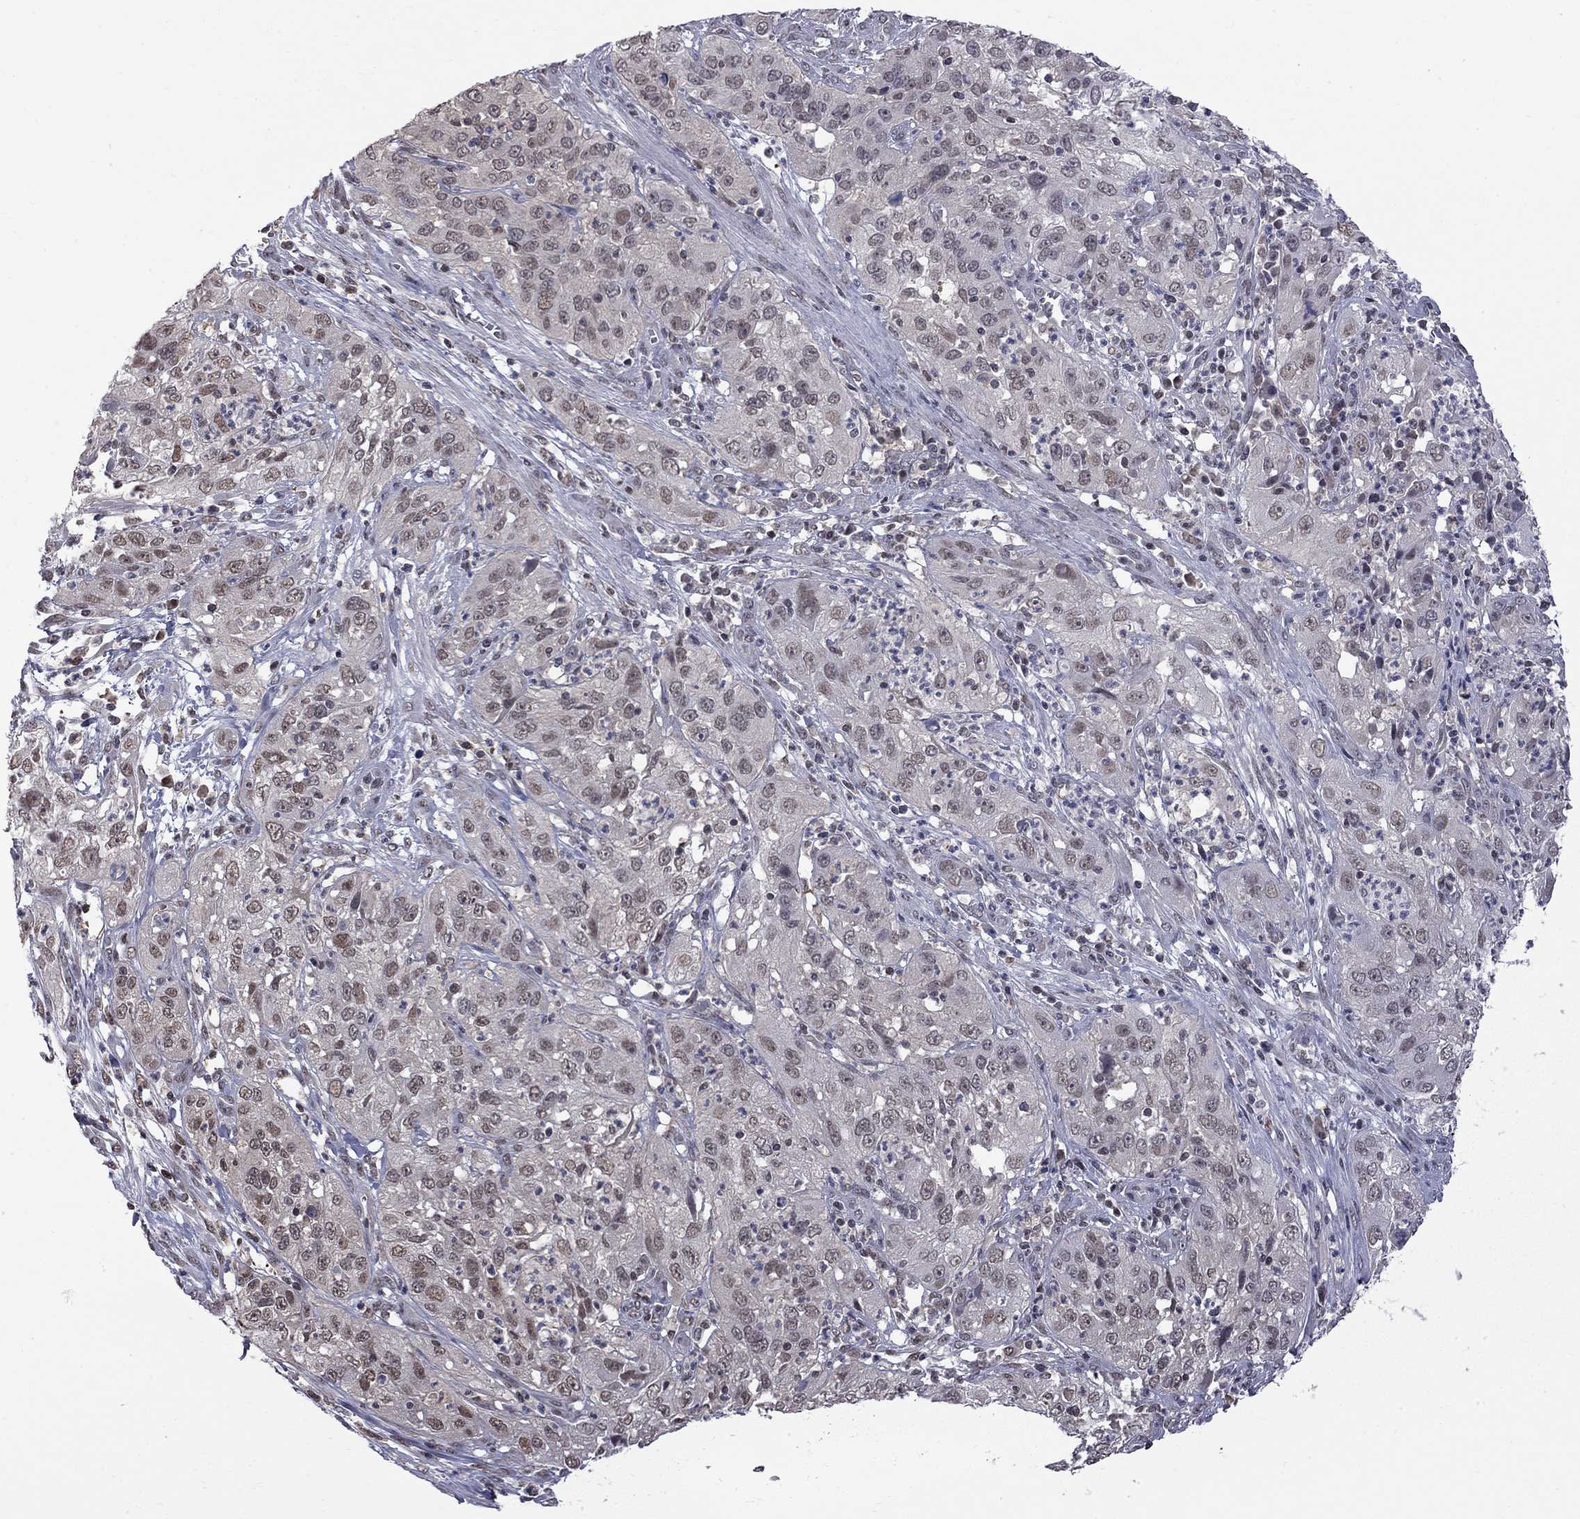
{"staining": {"intensity": "weak", "quantity": "<25%", "location": "nuclear"}, "tissue": "cervical cancer", "cell_type": "Tumor cells", "image_type": "cancer", "snomed": [{"axis": "morphology", "description": "Squamous cell carcinoma, NOS"}, {"axis": "topography", "description": "Cervix"}], "caption": "Histopathology image shows no protein staining in tumor cells of cervical cancer (squamous cell carcinoma) tissue.", "gene": "RFWD3", "patient": {"sex": "female", "age": 32}}